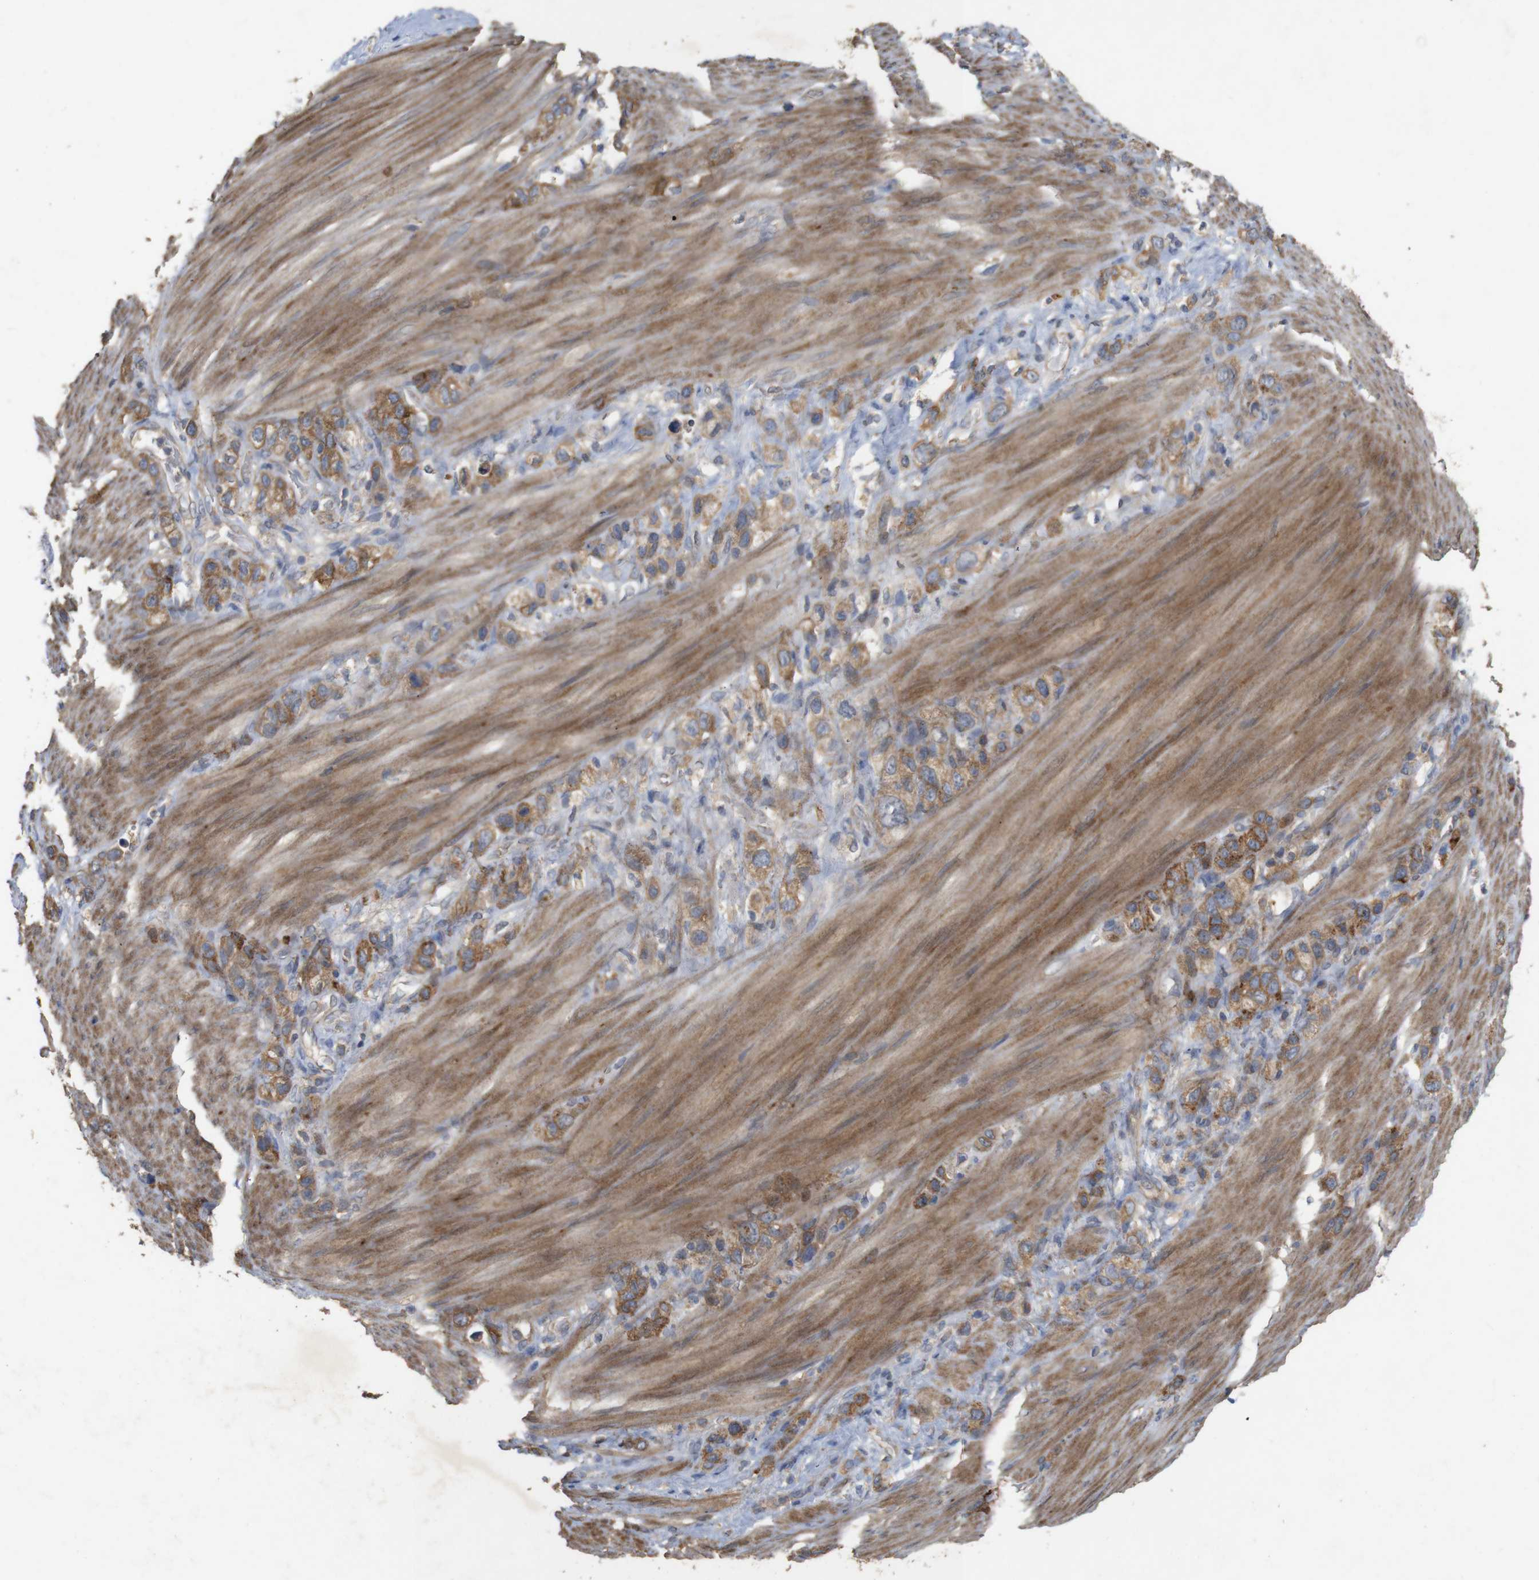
{"staining": {"intensity": "moderate", "quantity": ">75%", "location": "cytoplasmic/membranous"}, "tissue": "stomach cancer", "cell_type": "Tumor cells", "image_type": "cancer", "snomed": [{"axis": "morphology", "description": "Adenocarcinoma, NOS"}, {"axis": "morphology", "description": "Adenocarcinoma, High grade"}, {"axis": "topography", "description": "Stomach, upper"}, {"axis": "topography", "description": "Stomach, lower"}], "caption": "Immunohistochemical staining of stomach adenocarcinoma (high-grade) reveals medium levels of moderate cytoplasmic/membranous protein staining in about >75% of tumor cells. Nuclei are stained in blue.", "gene": "KCNS3", "patient": {"sex": "female", "age": 65}}